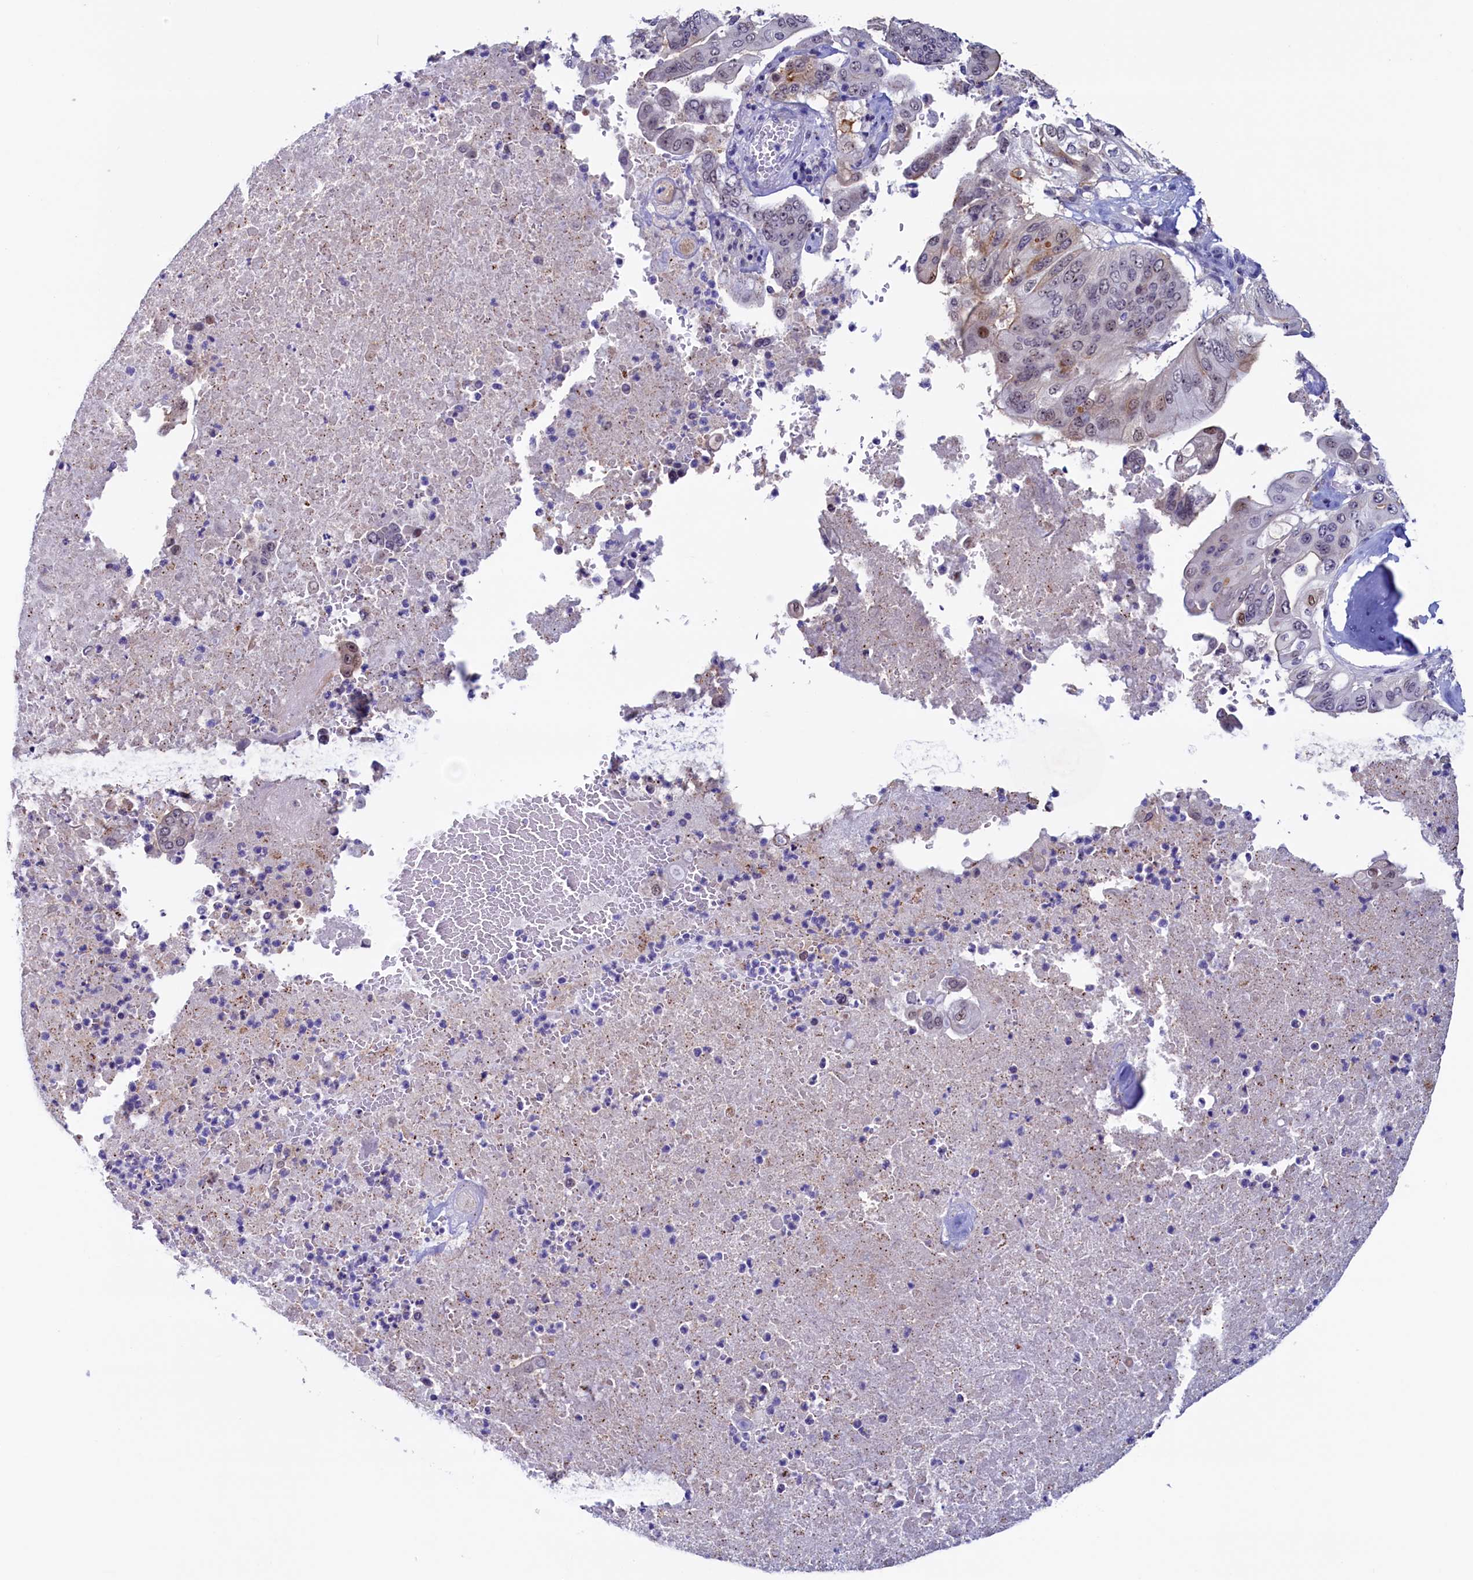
{"staining": {"intensity": "moderate", "quantity": "<25%", "location": "cytoplasmic/membranous,nuclear"}, "tissue": "pancreatic cancer", "cell_type": "Tumor cells", "image_type": "cancer", "snomed": [{"axis": "morphology", "description": "Adenocarcinoma, NOS"}, {"axis": "topography", "description": "Pancreas"}], "caption": "Immunohistochemical staining of adenocarcinoma (pancreatic) displays moderate cytoplasmic/membranous and nuclear protein expression in about <25% of tumor cells.", "gene": "PACSIN3", "patient": {"sex": "female", "age": 77}}